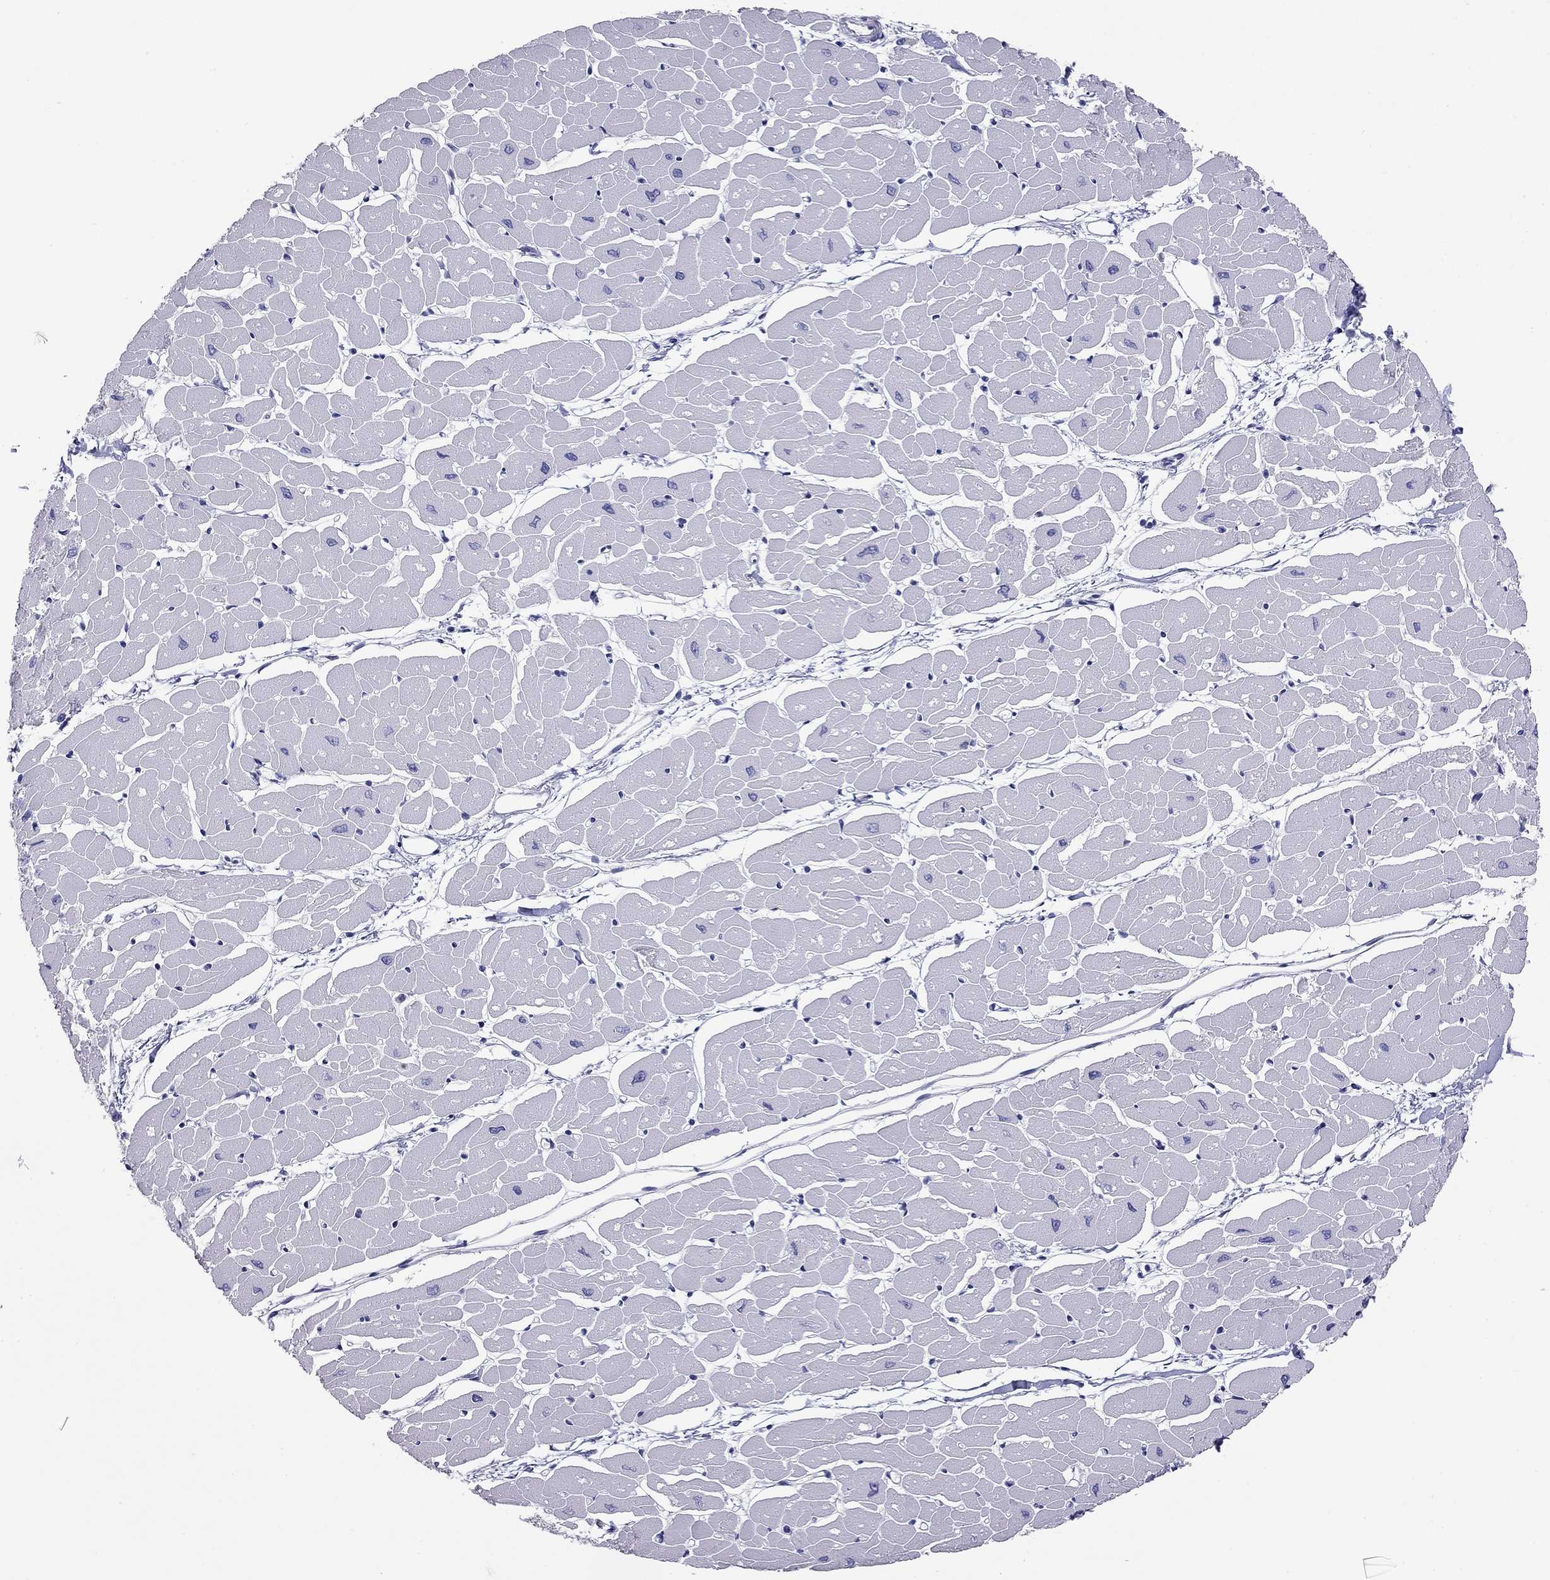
{"staining": {"intensity": "negative", "quantity": "none", "location": "none"}, "tissue": "heart muscle", "cell_type": "Cardiomyocytes", "image_type": "normal", "snomed": [{"axis": "morphology", "description": "Normal tissue, NOS"}, {"axis": "topography", "description": "Heart"}], "caption": "Heart muscle stained for a protein using IHC demonstrates no expression cardiomyocytes.", "gene": "DPY19L2", "patient": {"sex": "male", "age": 57}}